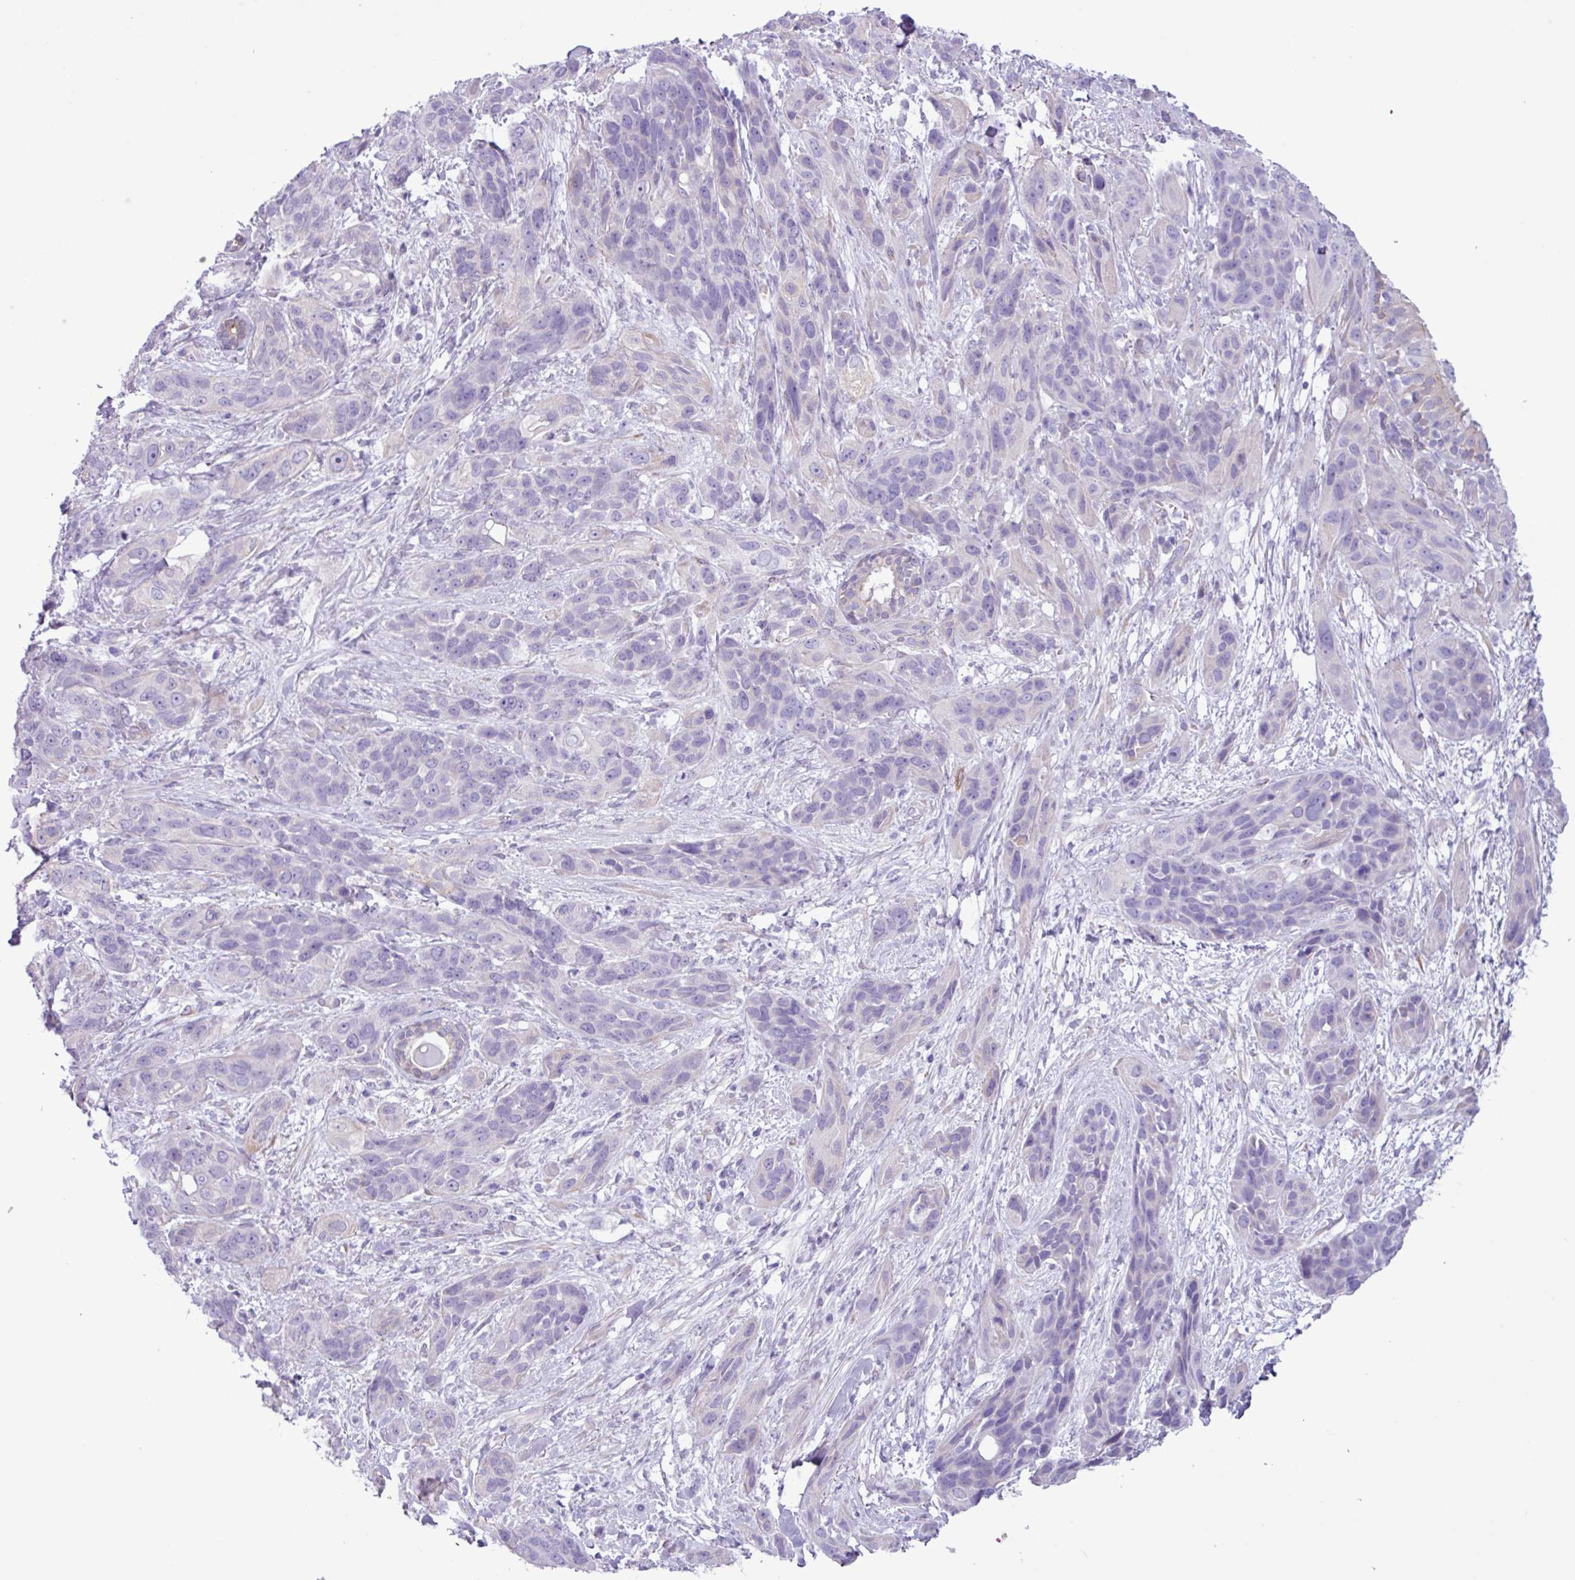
{"staining": {"intensity": "negative", "quantity": "none", "location": "none"}, "tissue": "soft tissue", "cell_type": "Fibroblasts", "image_type": "normal", "snomed": [{"axis": "morphology", "description": "Normal tissue, NOS"}, {"axis": "morphology", "description": "Squamous cell carcinoma, NOS"}, {"axis": "topography", "description": "Bronchus"}, {"axis": "topography", "description": "Lung"}], "caption": "Soft tissue was stained to show a protein in brown. There is no significant staining in fibroblasts. The staining is performed using DAB (3,3'-diaminobenzidine) brown chromogen with nuclei counter-stained in using hematoxylin.", "gene": "SLC38A1", "patient": {"sex": "female", "age": 70}}